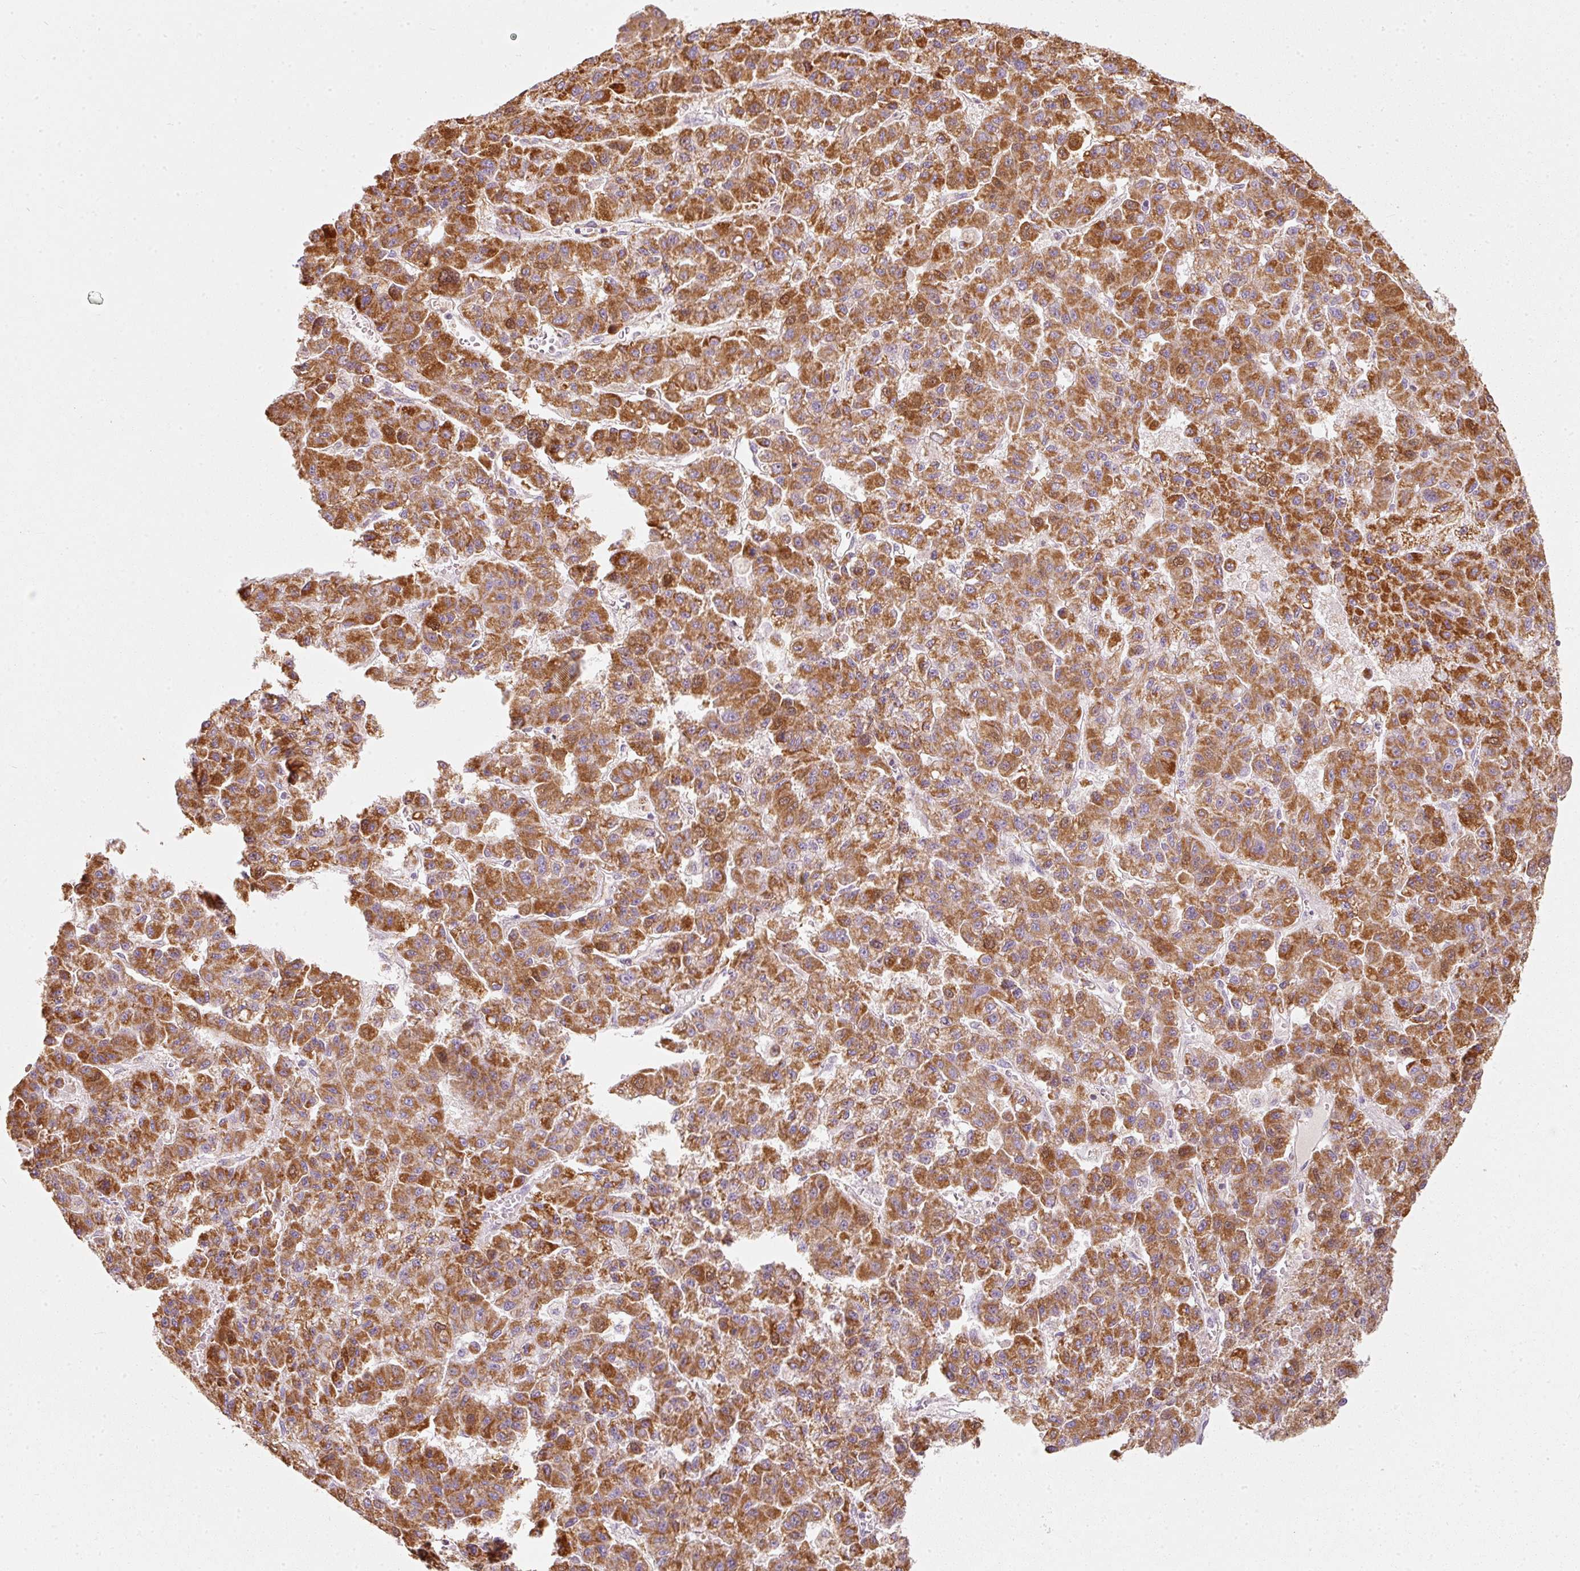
{"staining": {"intensity": "strong", "quantity": ">75%", "location": "cytoplasmic/membranous,nuclear"}, "tissue": "liver cancer", "cell_type": "Tumor cells", "image_type": "cancer", "snomed": [{"axis": "morphology", "description": "Carcinoma, Hepatocellular, NOS"}, {"axis": "topography", "description": "Liver"}], "caption": "Liver cancer (hepatocellular carcinoma) tissue shows strong cytoplasmic/membranous and nuclear positivity in approximately >75% of tumor cells, visualized by immunohistochemistry.", "gene": "DUT", "patient": {"sex": "male", "age": 70}}